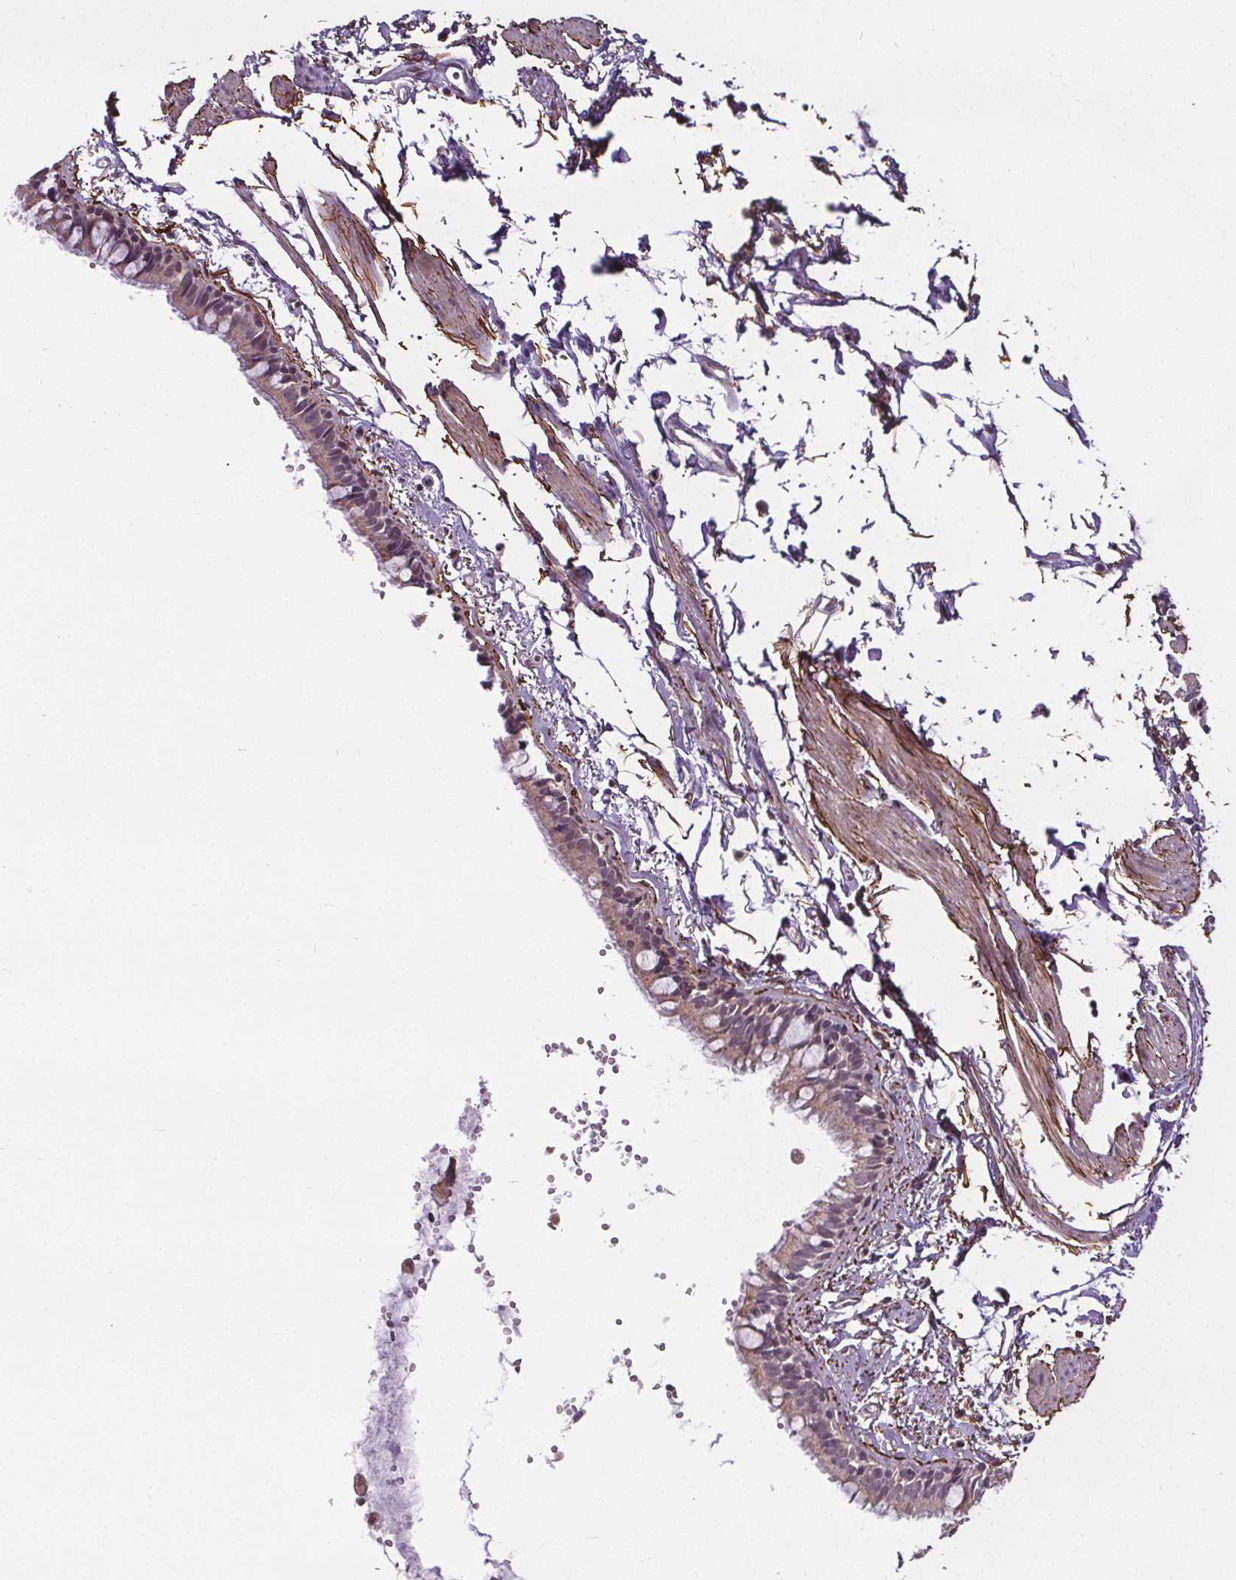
{"staining": {"intensity": "moderate", "quantity": "<25%", "location": "cytoplasmic/membranous"}, "tissue": "bronchus", "cell_type": "Respiratory epithelial cells", "image_type": "normal", "snomed": [{"axis": "morphology", "description": "Normal tissue, NOS"}, {"axis": "topography", "description": "Bronchus"}], "caption": "Bronchus stained with immunohistochemistry exhibits moderate cytoplasmic/membranous staining in approximately <25% of respiratory epithelial cells. The staining was performed using DAB (3,3'-diaminobenzidine), with brown indicating positive protein expression. Nuclei are stained blue with hematoxylin.", "gene": "KIAA0232", "patient": {"sex": "female", "age": 59}}